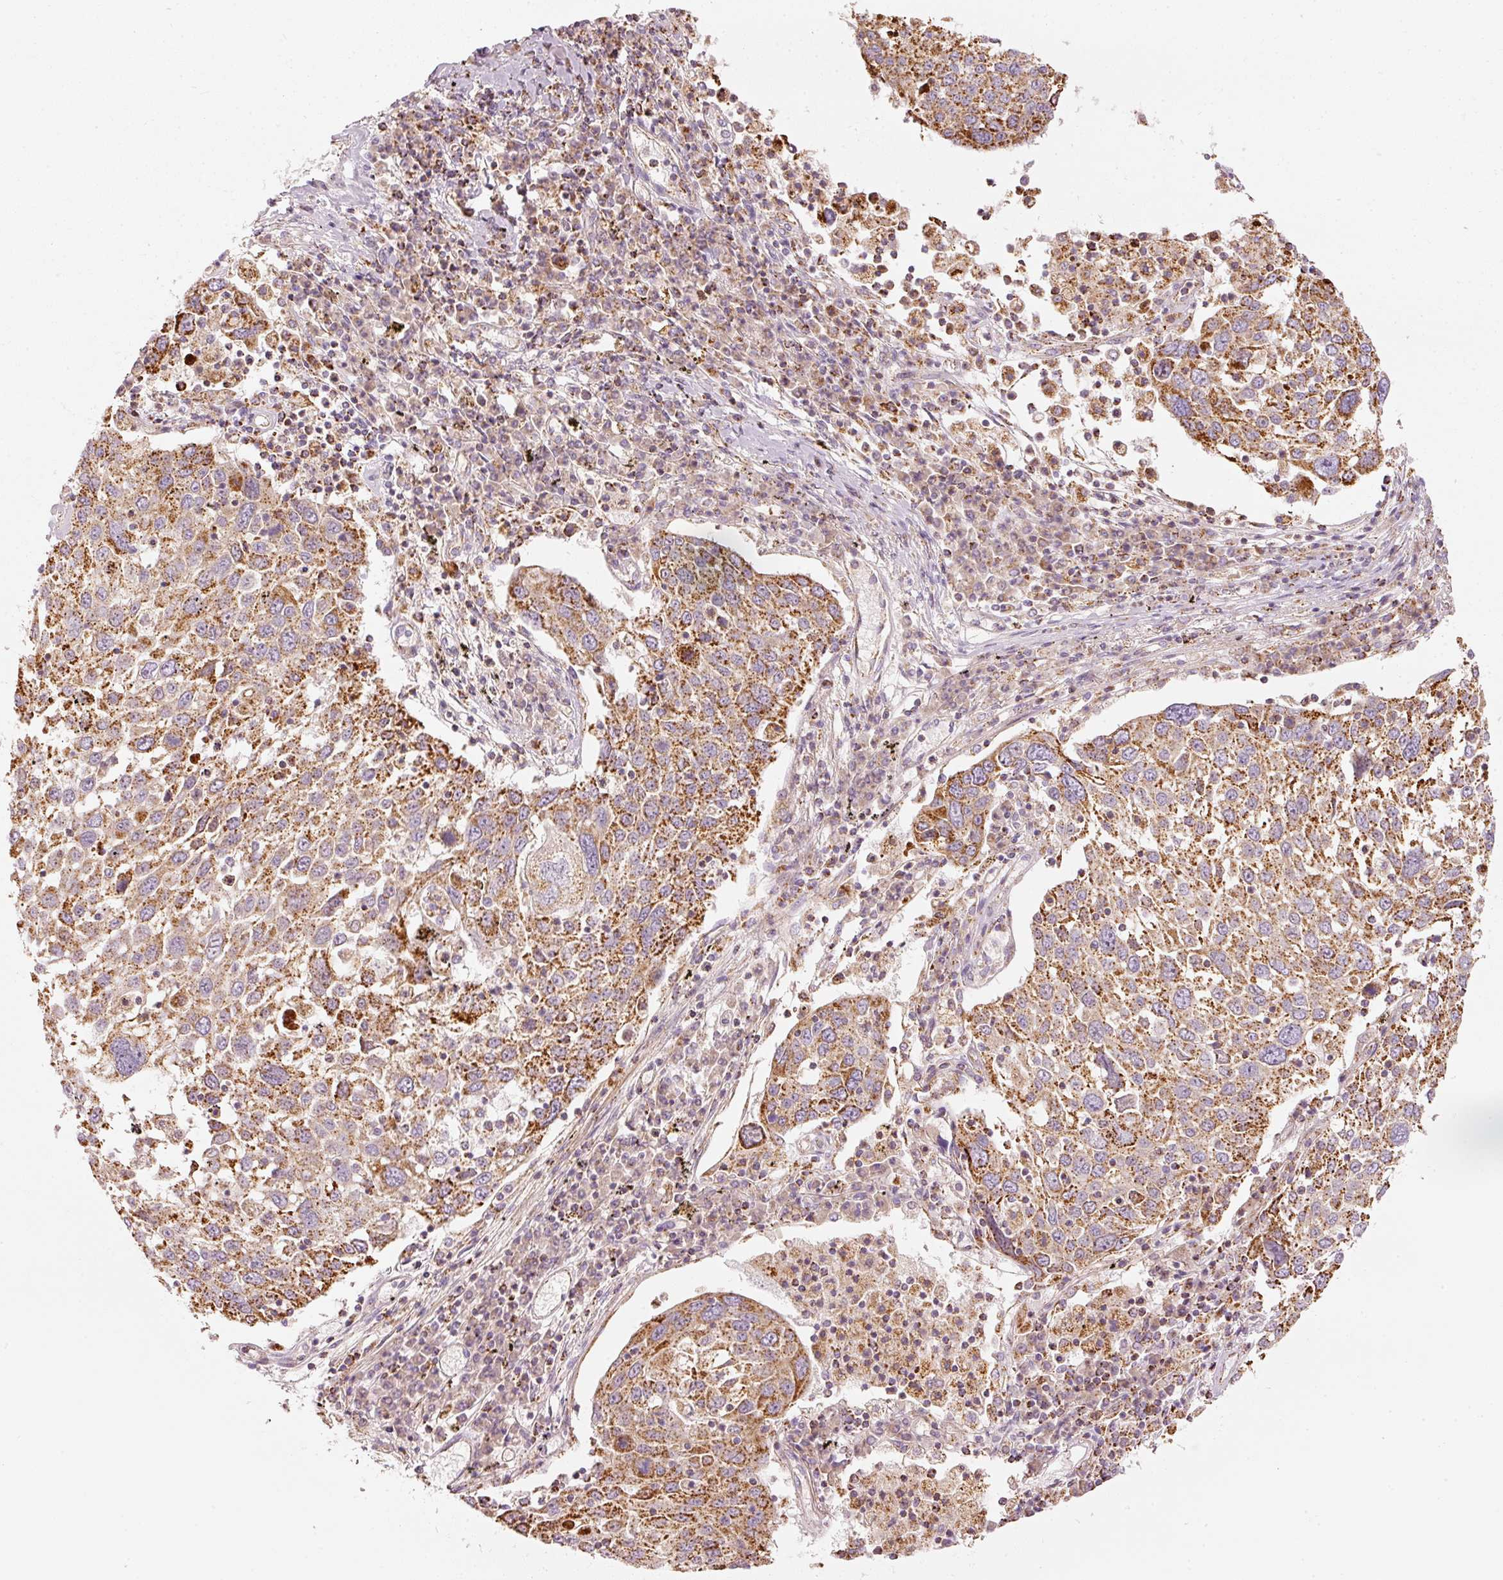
{"staining": {"intensity": "moderate", "quantity": "25%-75%", "location": "cytoplasmic/membranous"}, "tissue": "lung cancer", "cell_type": "Tumor cells", "image_type": "cancer", "snomed": [{"axis": "morphology", "description": "Squamous cell carcinoma, NOS"}, {"axis": "topography", "description": "Lung"}], "caption": "Human lung cancer (squamous cell carcinoma) stained for a protein (brown) displays moderate cytoplasmic/membranous positive expression in about 25%-75% of tumor cells.", "gene": "C17orf98", "patient": {"sex": "male", "age": 65}}